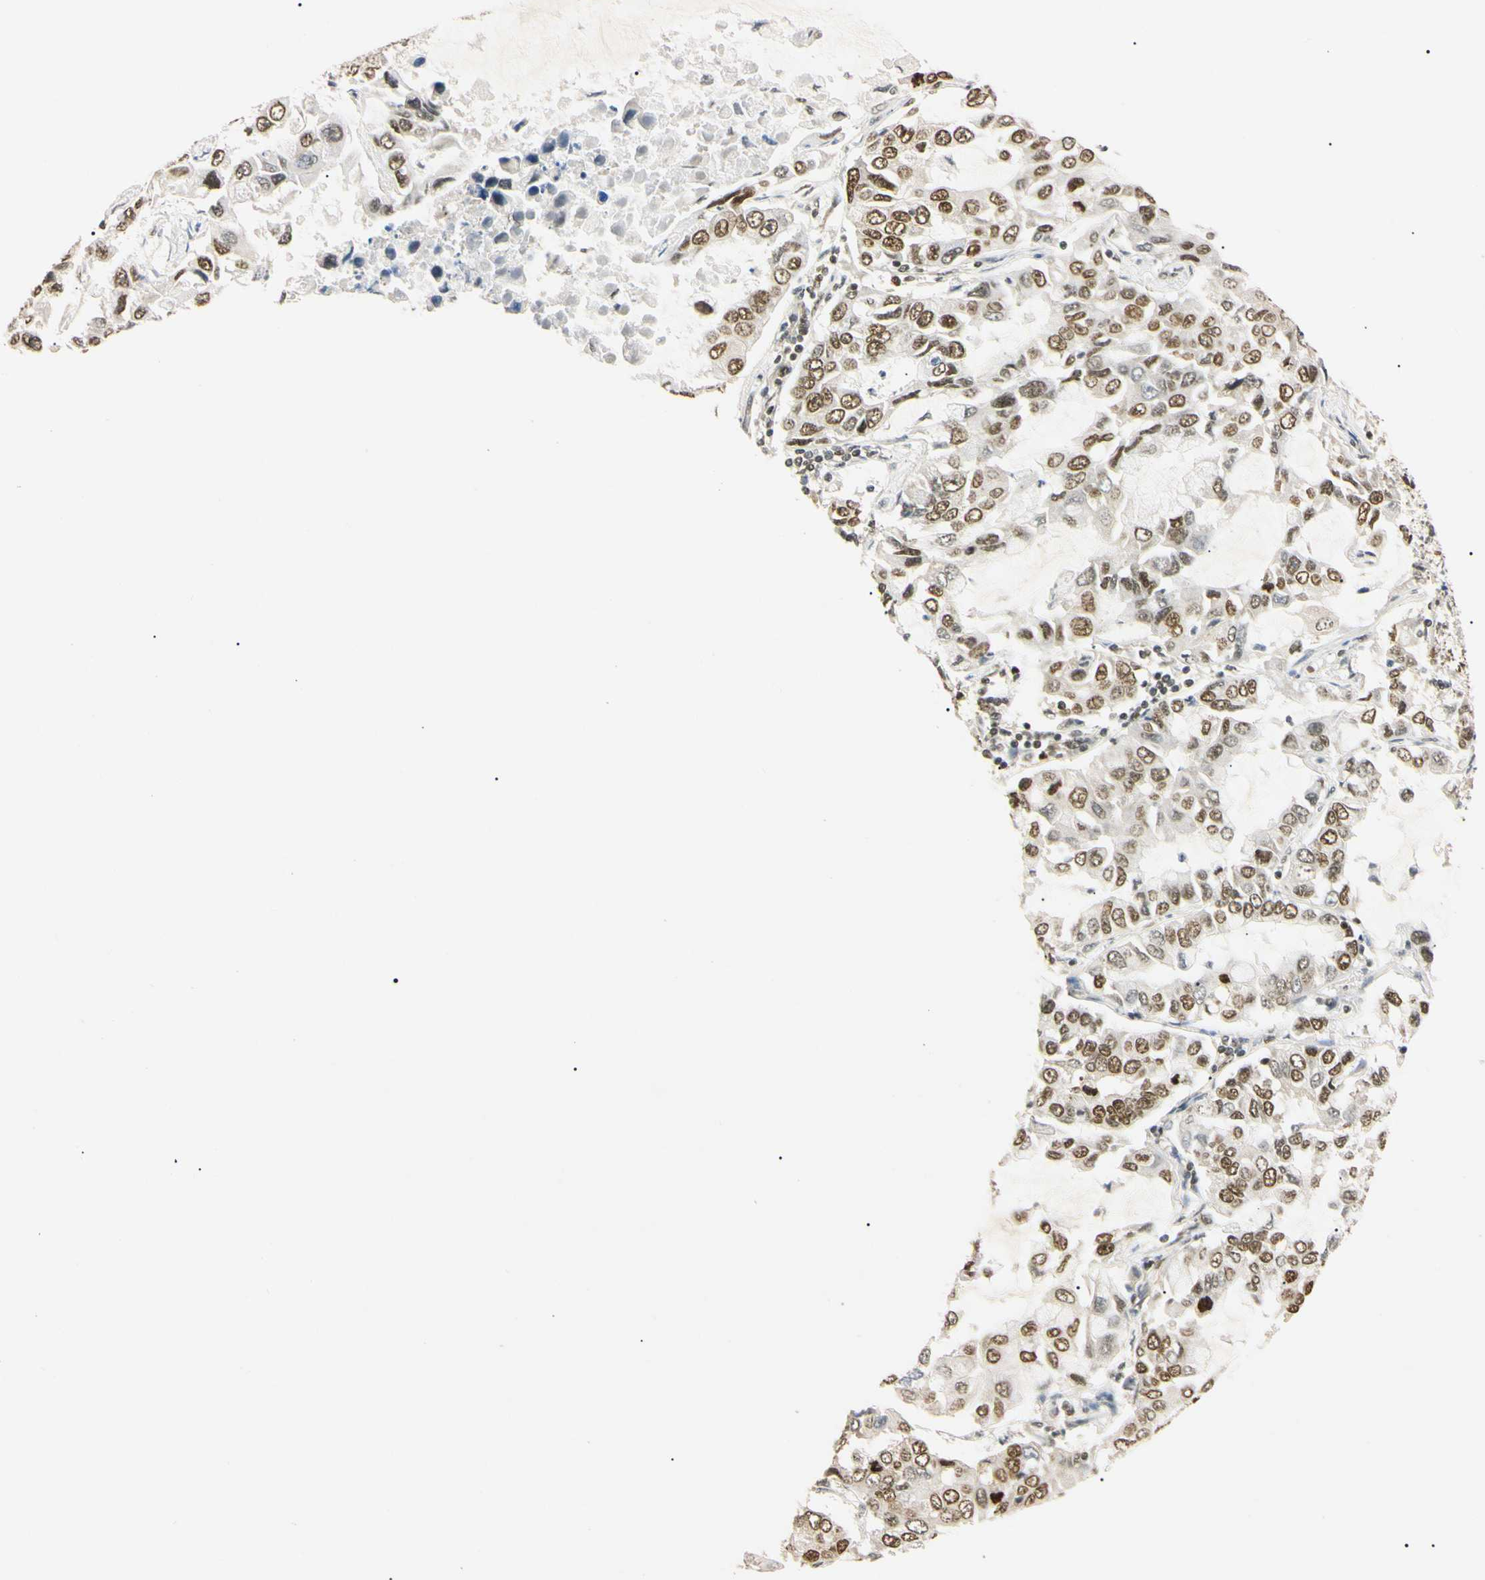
{"staining": {"intensity": "strong", "quantity": ">75%", "location": "nuclear"}, "tissue": "lung cancer", "cell_type": "Tumor cells", "image_type": "cancer", "snomed": [{"axis": "morphology", "description": "Adenocarcinoma, NOS"}, {"axis": "topography", "description": "Lung"}], "caption": "There is high levels of strong nuclear staining in tumor cells of adenocarcinoma (lung), as demonstrated by immunohistochemical staining (brown color).", "gene": "SMARCA5", "patient": {"sex": "male", "age": 64}}